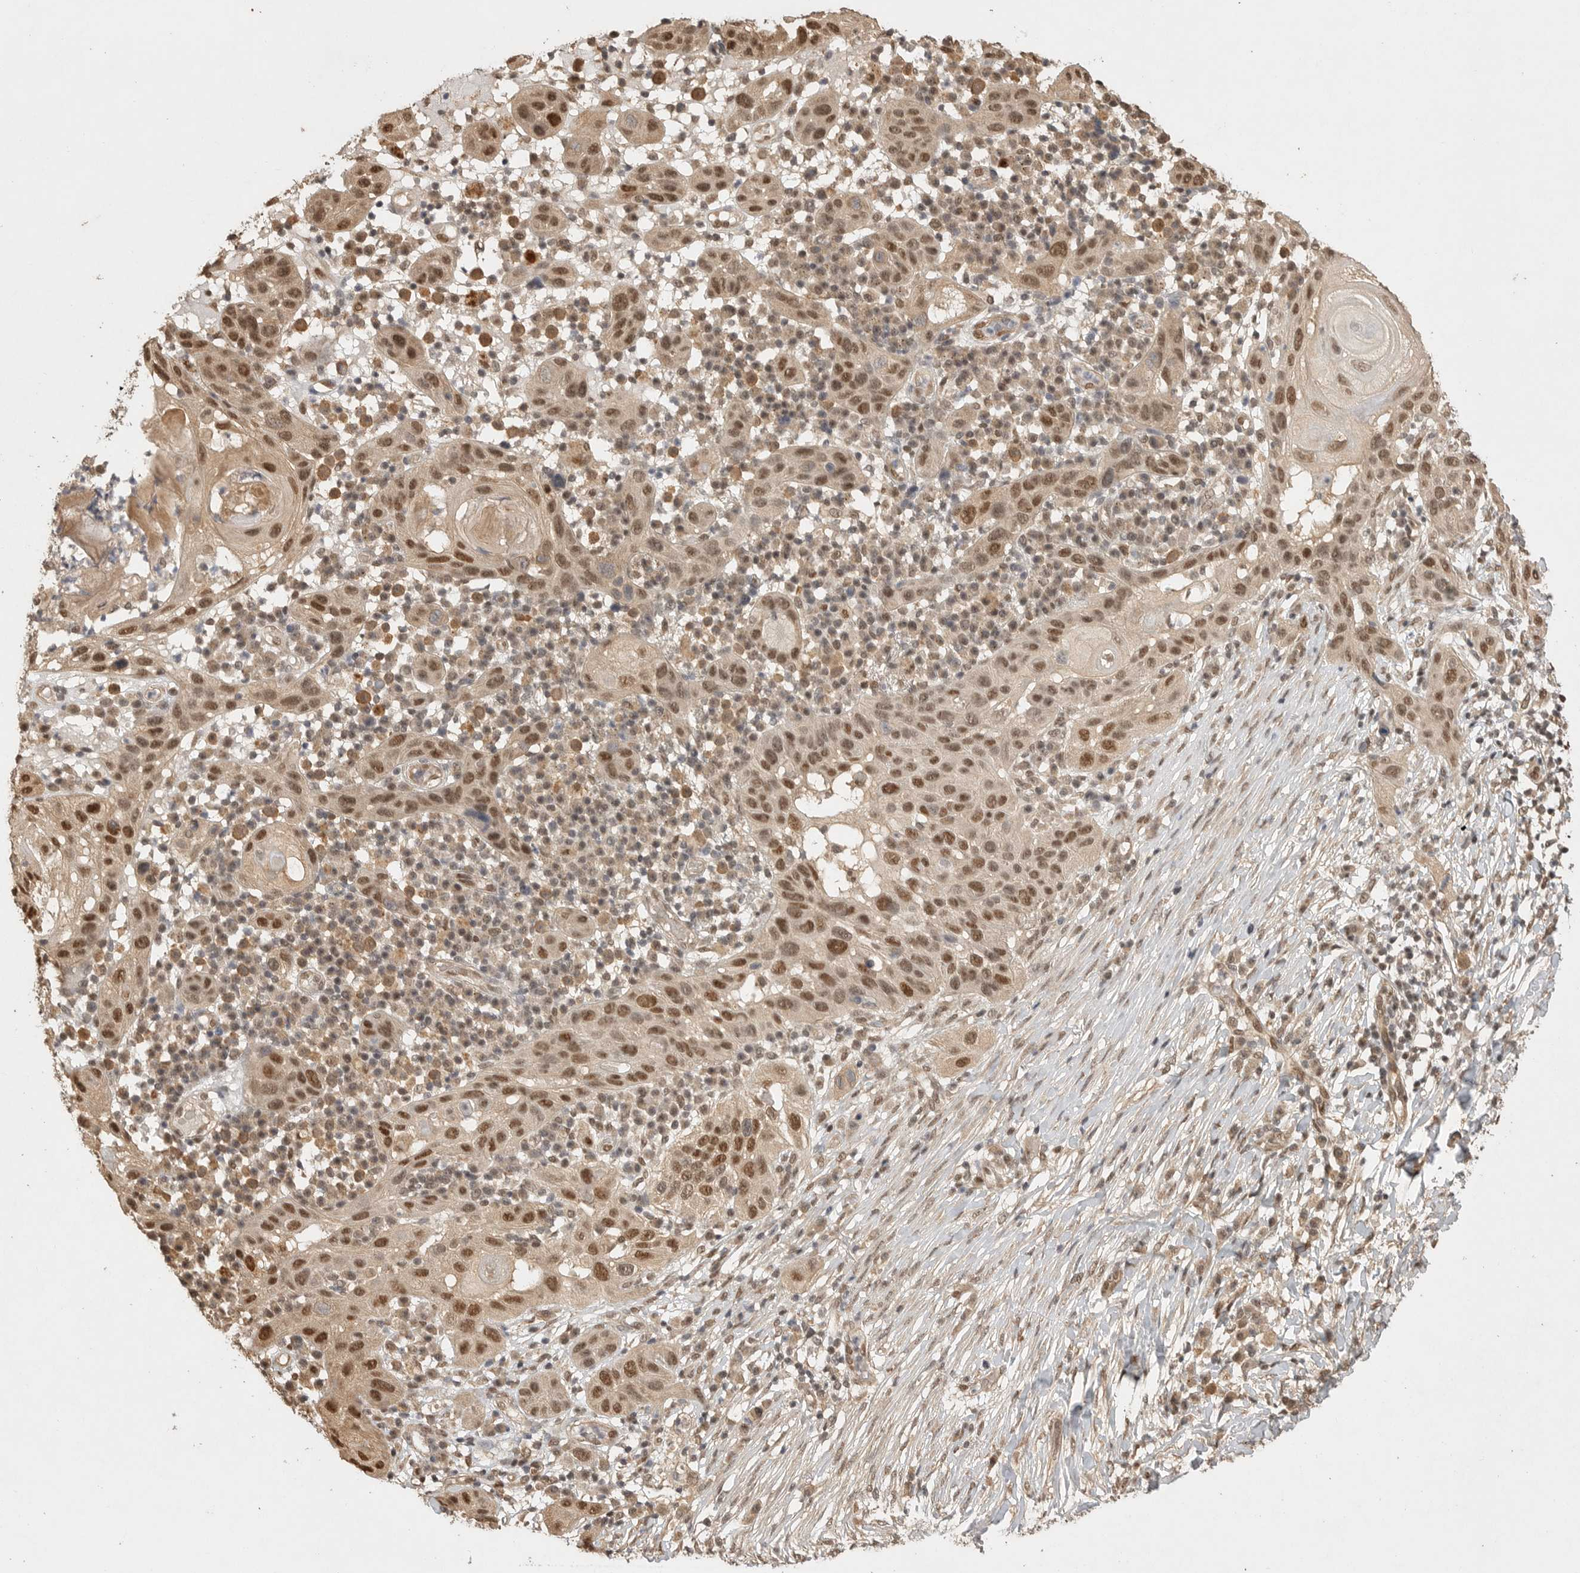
{"staining": {"intensity": "strong", "quantity": ">75%", "location": "nuclear"}, "tissue": "skin cancer", "cell_type": "Tumor cells", "image_type": "cancer", "snomed": [{"axis": "morphology", "description": "Normal tissue, NOS"}, {"axis": "morphology", "description": "Squamous cell carcinoma, NOS"}, {"axis": "topography", "description": "Skin"}], "caption": "Immunohistochemistry (DAB (3,3'-diaminobenzidine)) staining of human skin cancer exhibits strong nuclear protein positivity in approximately >75% of tumor cells.", "gene": "DFFA", "patient": {"sex": "female", "age": 96}}